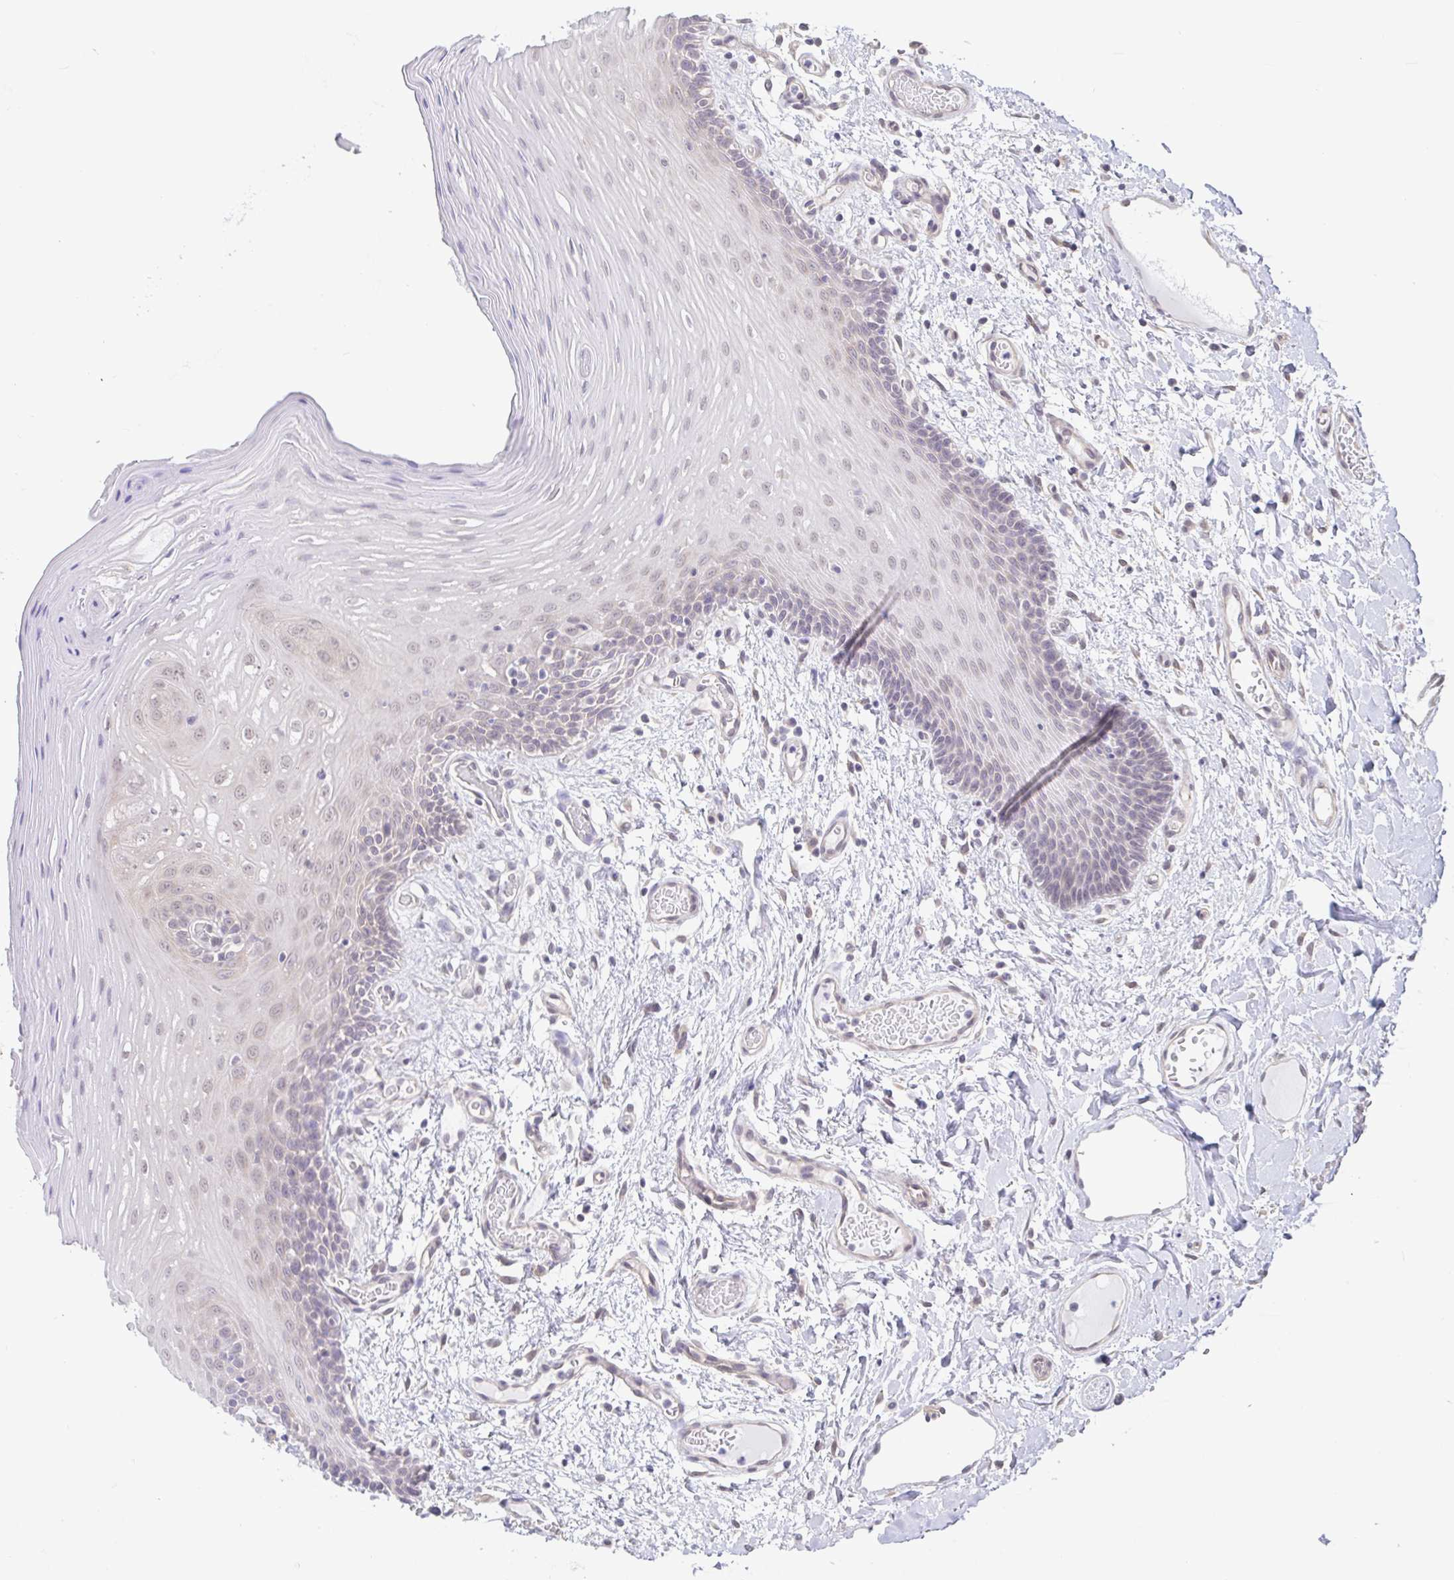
{"staining": {"intensity": "weak", "quantity": "<25%", "location": "nuclear"}, "tissue": "oral mucosa", "cell_type": "Squamous epithelial cells", "image_type": "normal", "snomed": [{"axis": "morphology", "description": "Normal tissue, NOS"}, {"axis": "topography", "description": "Oral tissue"}, {"axis": "topography", "description": "Tounge, NOS"}], "caption": "IHC of unremarkable human oral mucosa shows no expression in squamous epithelial cells.", "gene": "HYPK", "patient": {"sex": "female", "age": 60}}